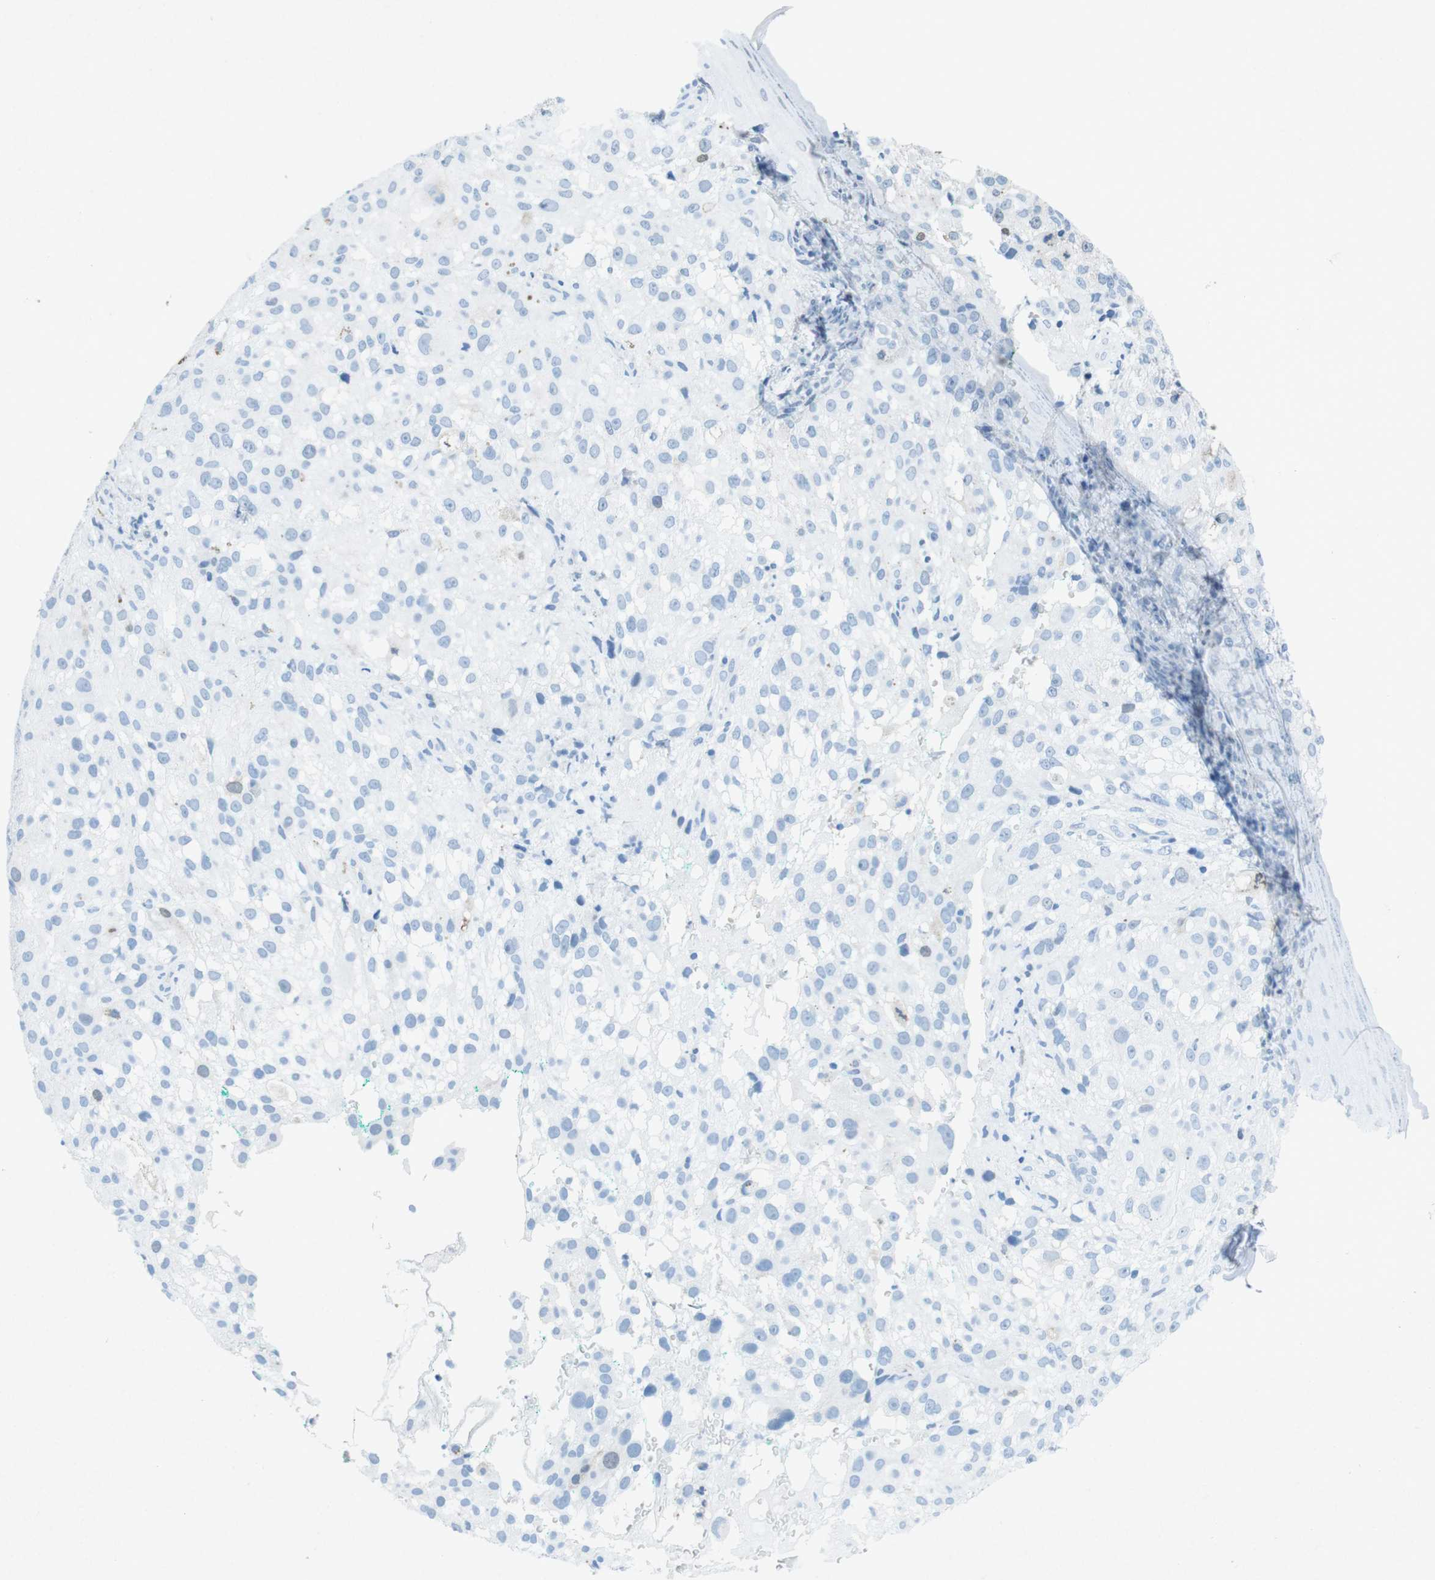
{"staining": {"intensity": "weak", "quantity": "<25%", "location": "nuclear"}, "tissue": "melanoma", "cell_type": "Tumor cells", "image_type": "cancer", "snomed": [{"axis": "morphology", "description": "Necrosis, NOS"}, {"axis": "morphology", "description": "Malignant melanoma, NOS"}, {"axis": "topography", "description": "Skin"}], "caption": "IHC micrograph of neoplastic tissue: human malignant melanoma stained with DAB (3,3'-diaminobenzidine) exhibits no significant protein positivity in tumor cells.", "gene": "CTAG1B", "patient": {"sex": "female", "age": 87}}